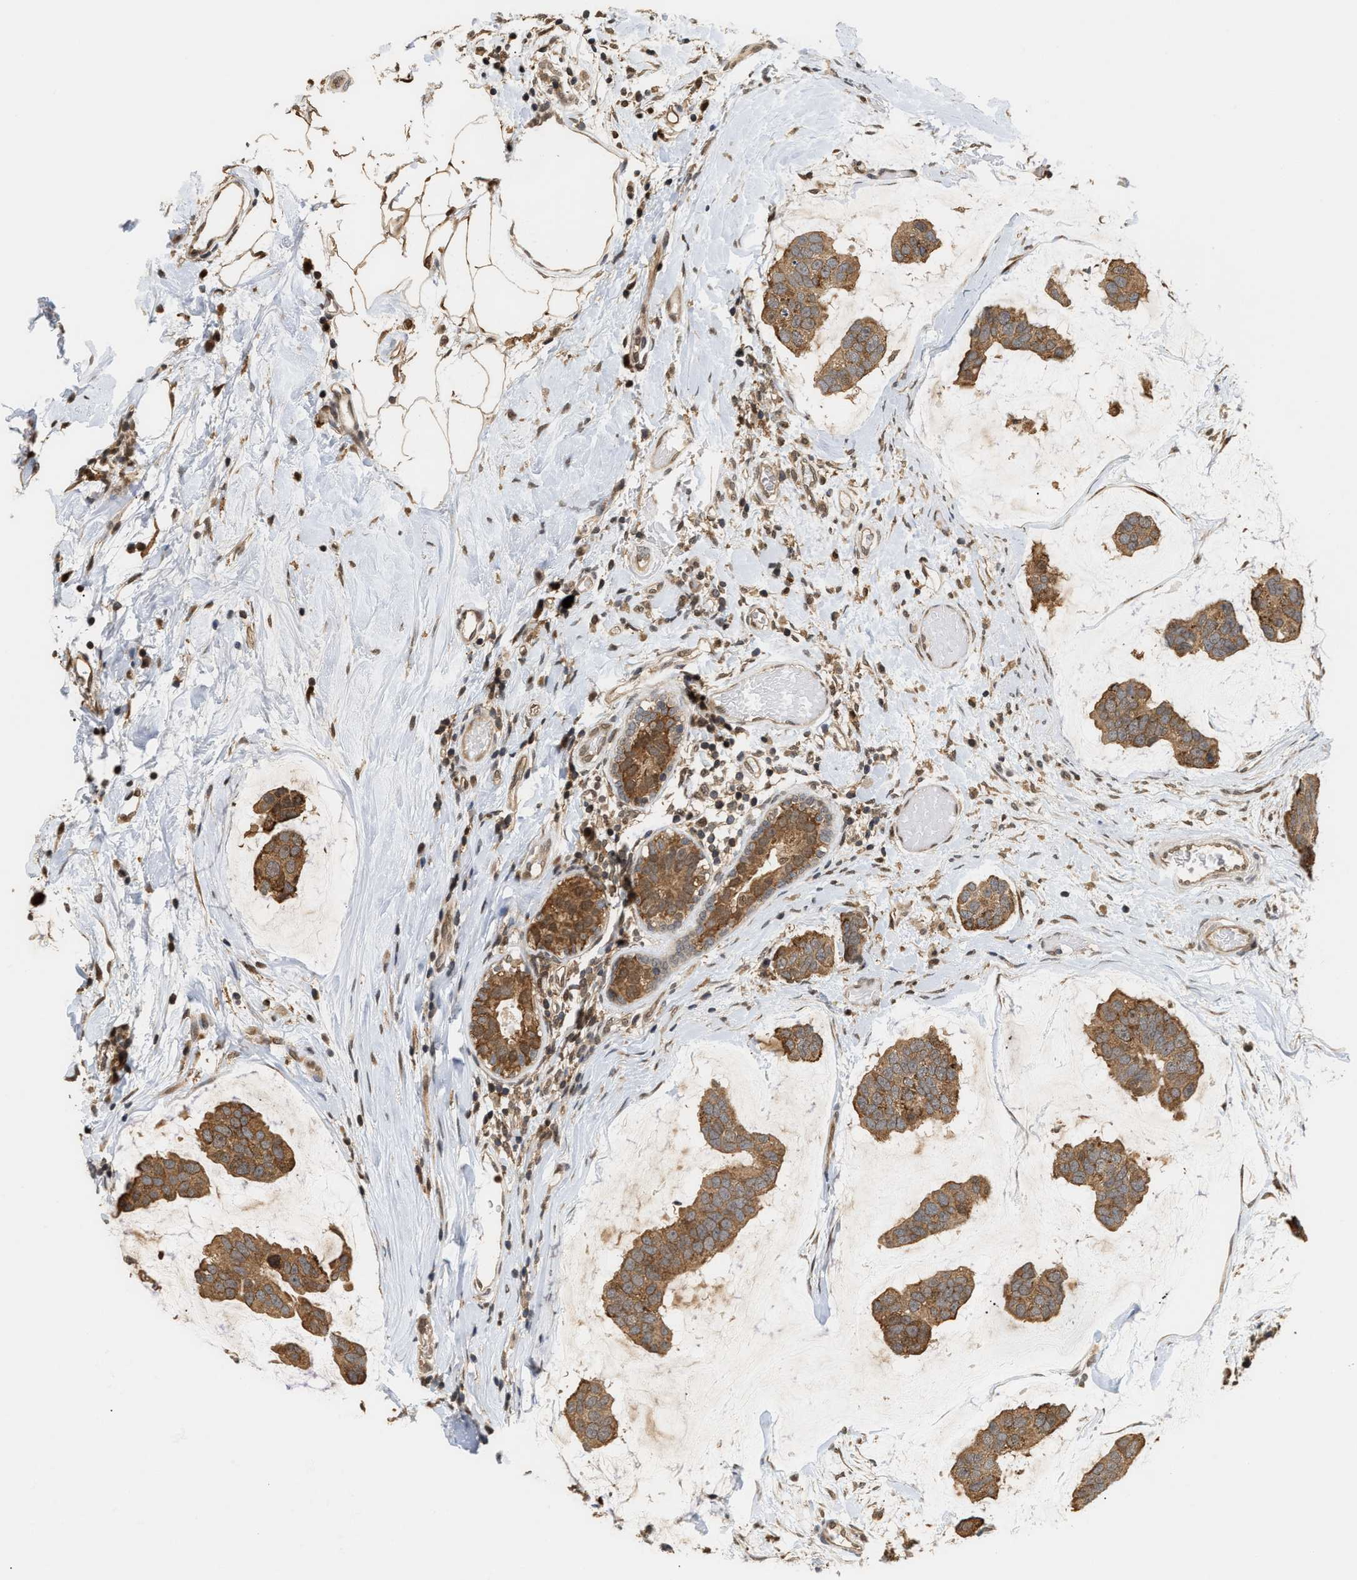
{"staining": {"intensity": "moderate", "quantity": ">75%", "location": "cytoplasmic/membranous"}, "tissue": "breast cancer", "cell_type": "Tumor cells", "image_type": "cancer", "snomed": [{"axis": "morphology", "description": "Normal tissue, NOS"}, {"axis": "morphology", "description": "Duct carcinoma"}, {"axis": "topography", "description": "Breast"}], "caption": "IHC micrograph of neoplastic tissue: human breast intraductal carcinoma stained using IHC exhibits medium levels of moderate protein expression localized specifically in the cytoplasmic/membranous of tumor cells, appearing as a cytoplasmic/membranous brown color.", "gene": "ABHD5", "patient": {"sex": "female", "age": 50}}